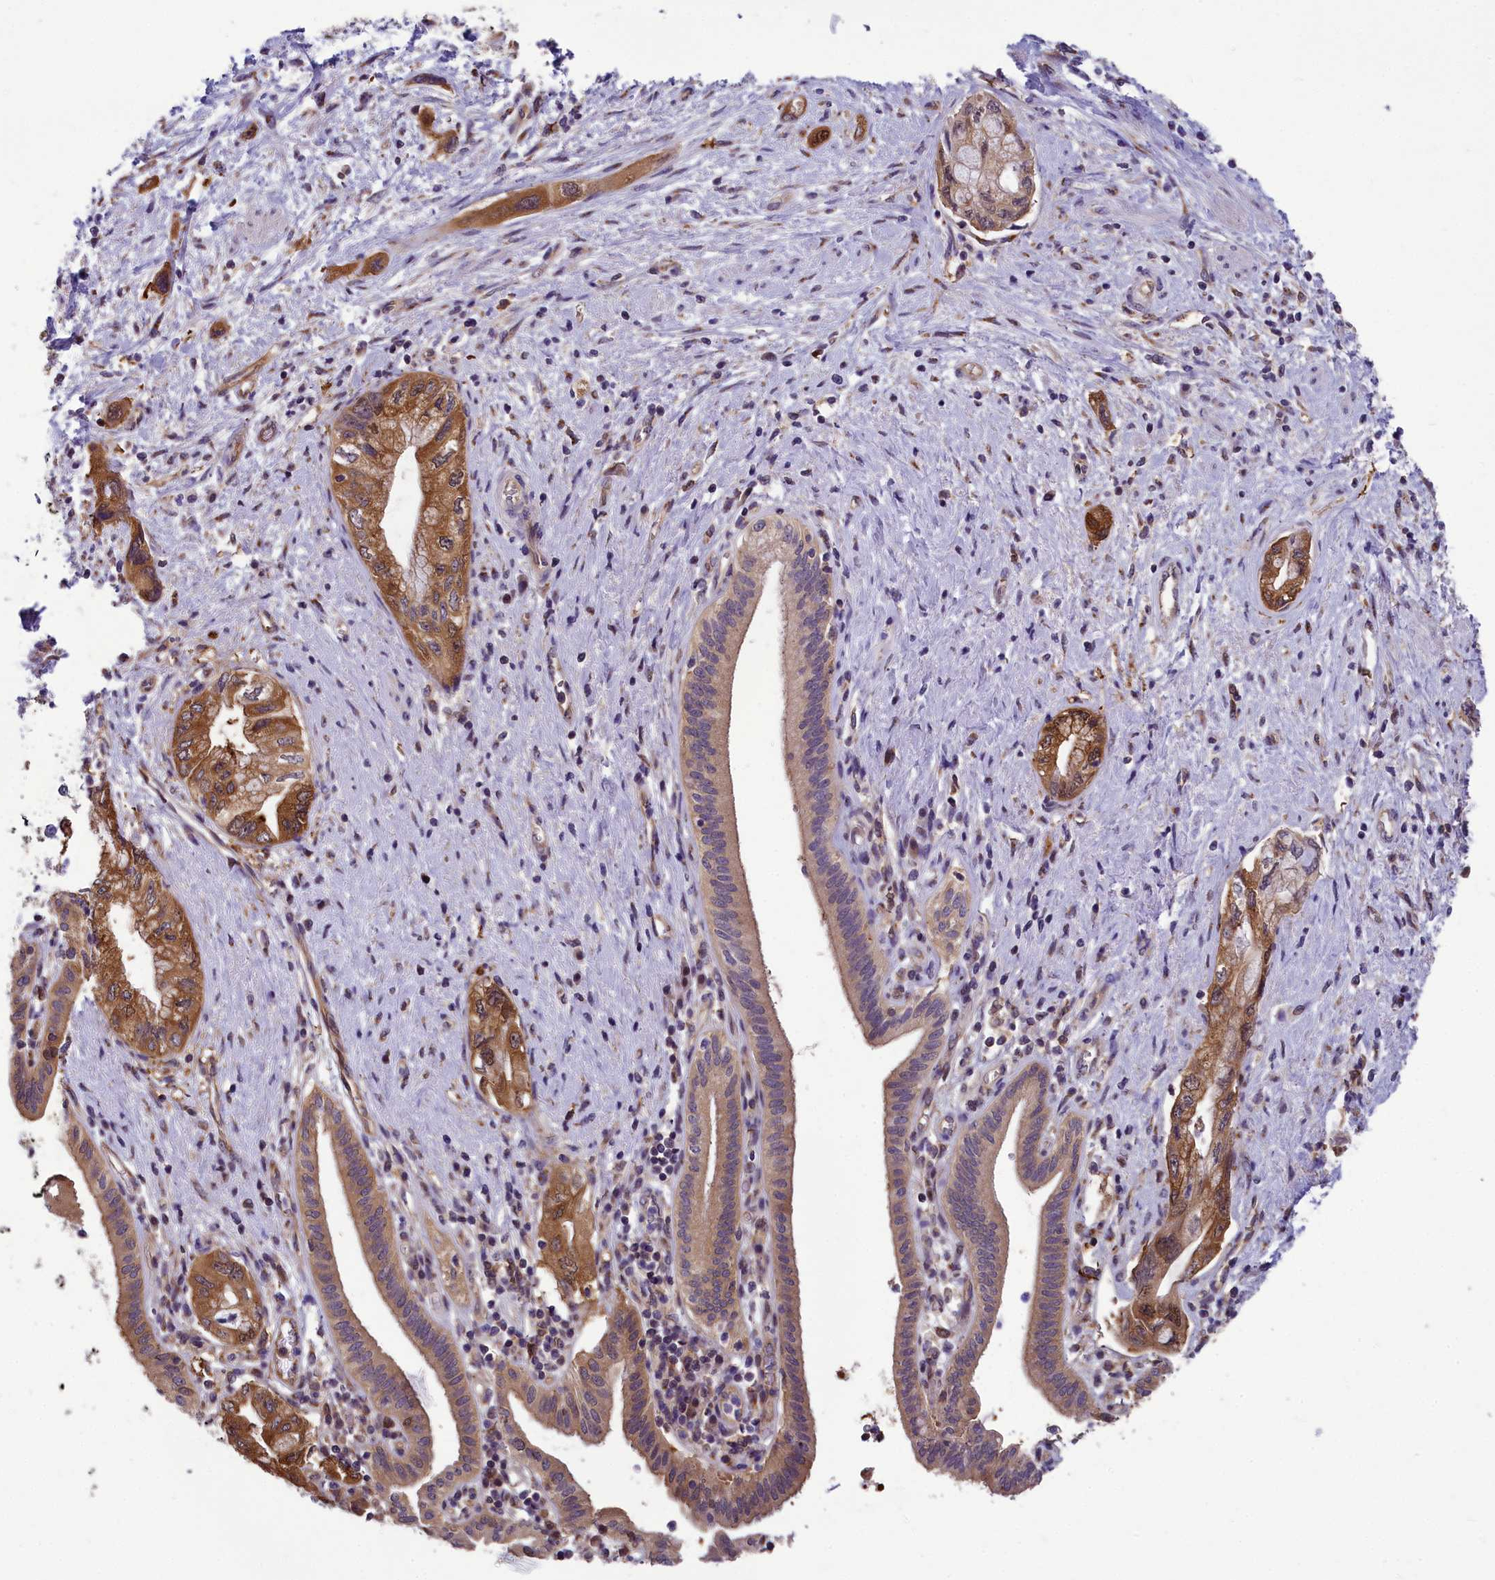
{"staining": {"intensity": "moderate", "quantity": ">75%", "location": "cytoplasmic/membranous"}, "tissue": "pancreatic cancer", "cell_type": "Tumor cells", "image_type": "cancer", "snomed": [{"axis": "morphology", "description": "Adenocarcinoma, NOS"}, {"axis": "topography", "description": "Pancreas"}], "caption": "Moderate cytoplasmic/membranous protein expression is present in about >75% of tumor cells in adenocarcinoma (pancreatic). The staining was performed using DAB to visualize the protein expression in brown, while the nuclei were stained in blue with hematoxylin (Magnification: 20x).", "gene": "ABCC8", "patient": {"sex": "female", "age": 73}}